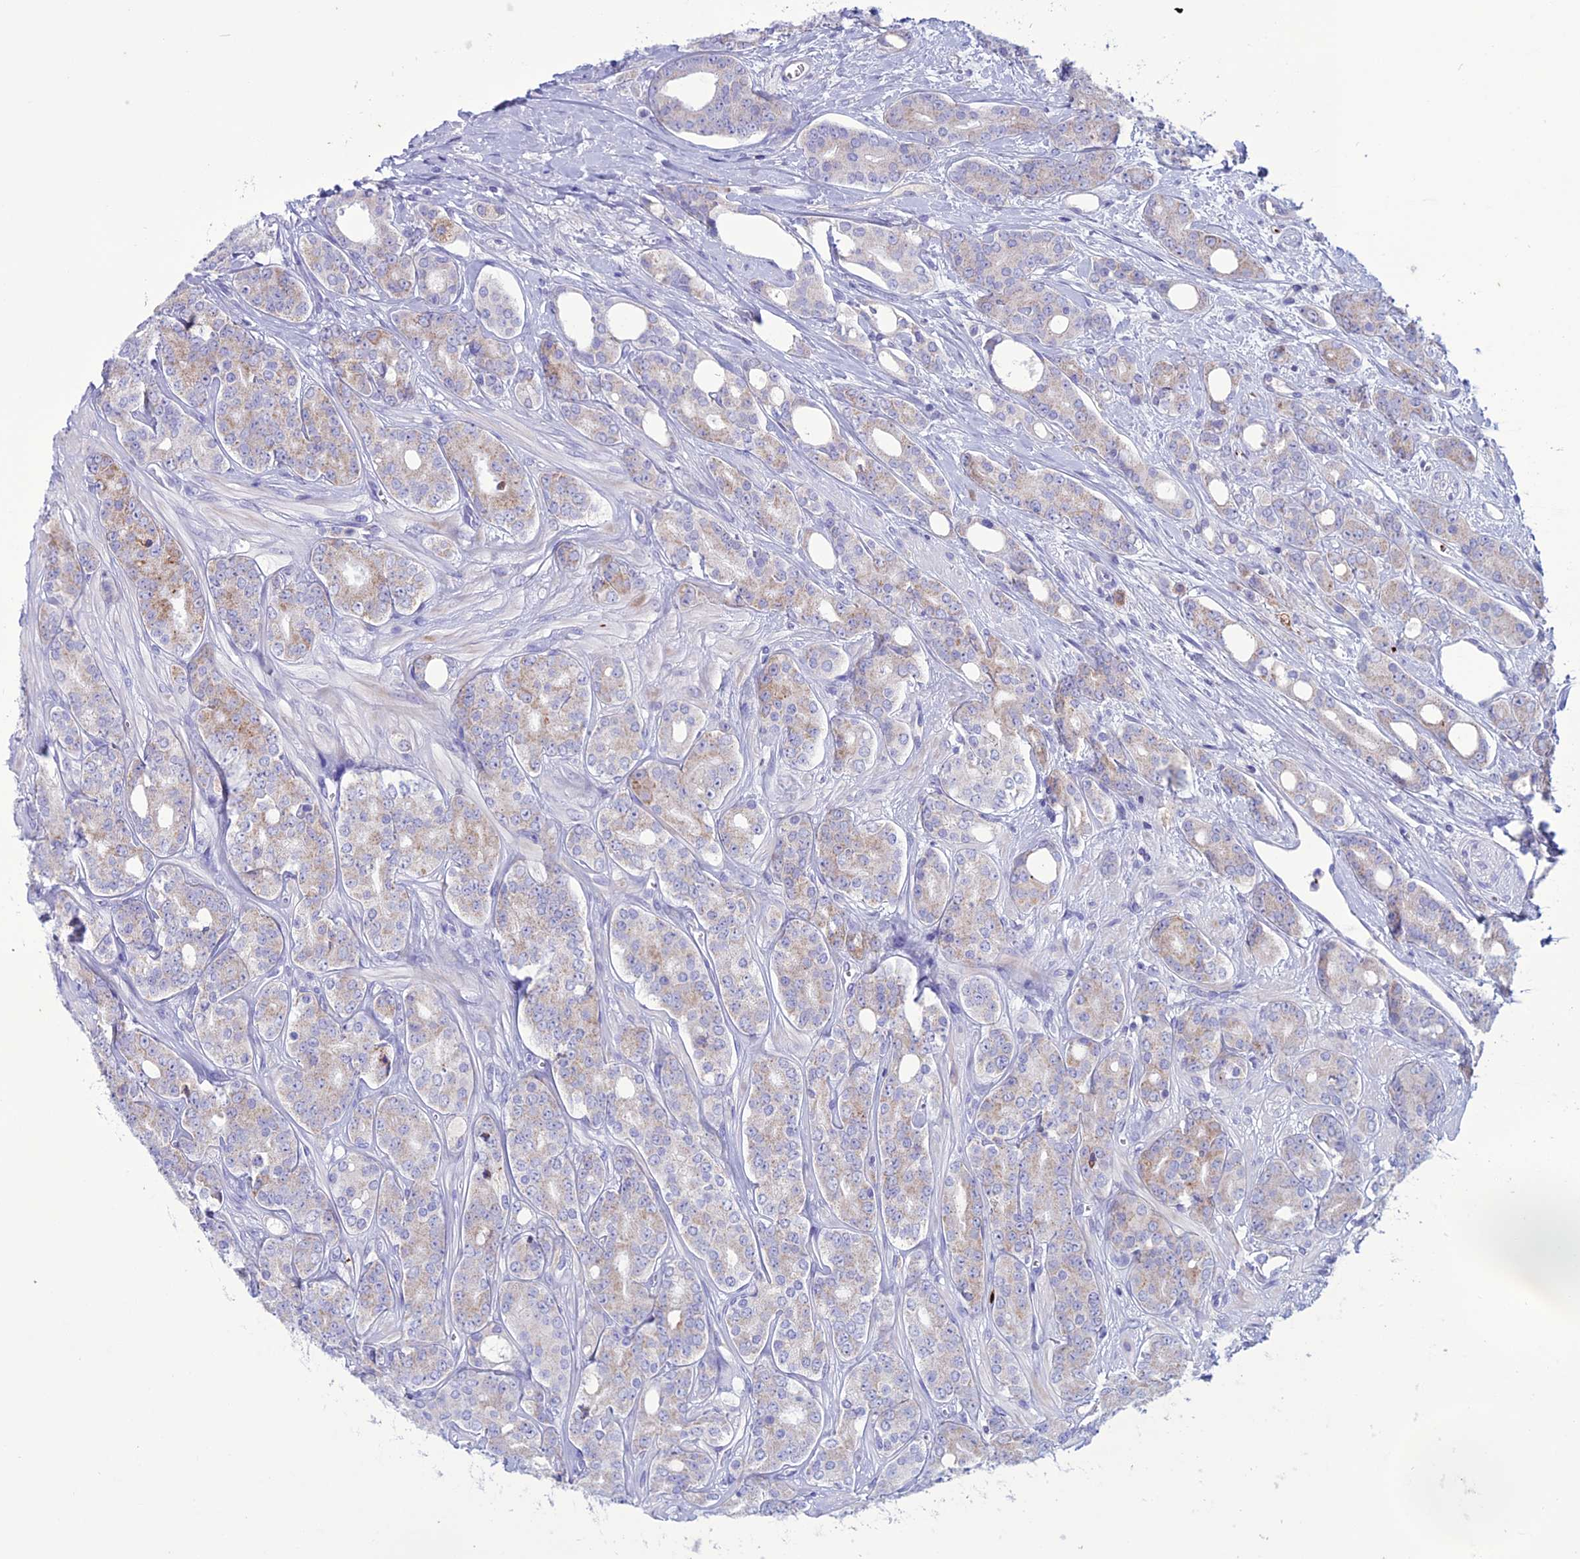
{"staining": {"intensity": "weak", "quantity": "25%-75%", "location": "cytoplasmic/membranous"}, "tissue": "prostate cancer", "cell_type": "Tumor cells", "image_type": "cancer", "snomed": [{"axis": "morphology", "description": "Adenocarcinoma, High grade"}, {"axis": "topography", "description": "Prostate"}], "caption": "Prostate cancer tissue exhibits weak cytoplasmic/membranous positivity in about 25%-75% of tumor cells, visualized by immunohistochemistry. (brown staining indicates protein expression, while blue staining denotes nuclei).", "gene": "C21orf140", "patient": {"sex": "male", "age": 62}}